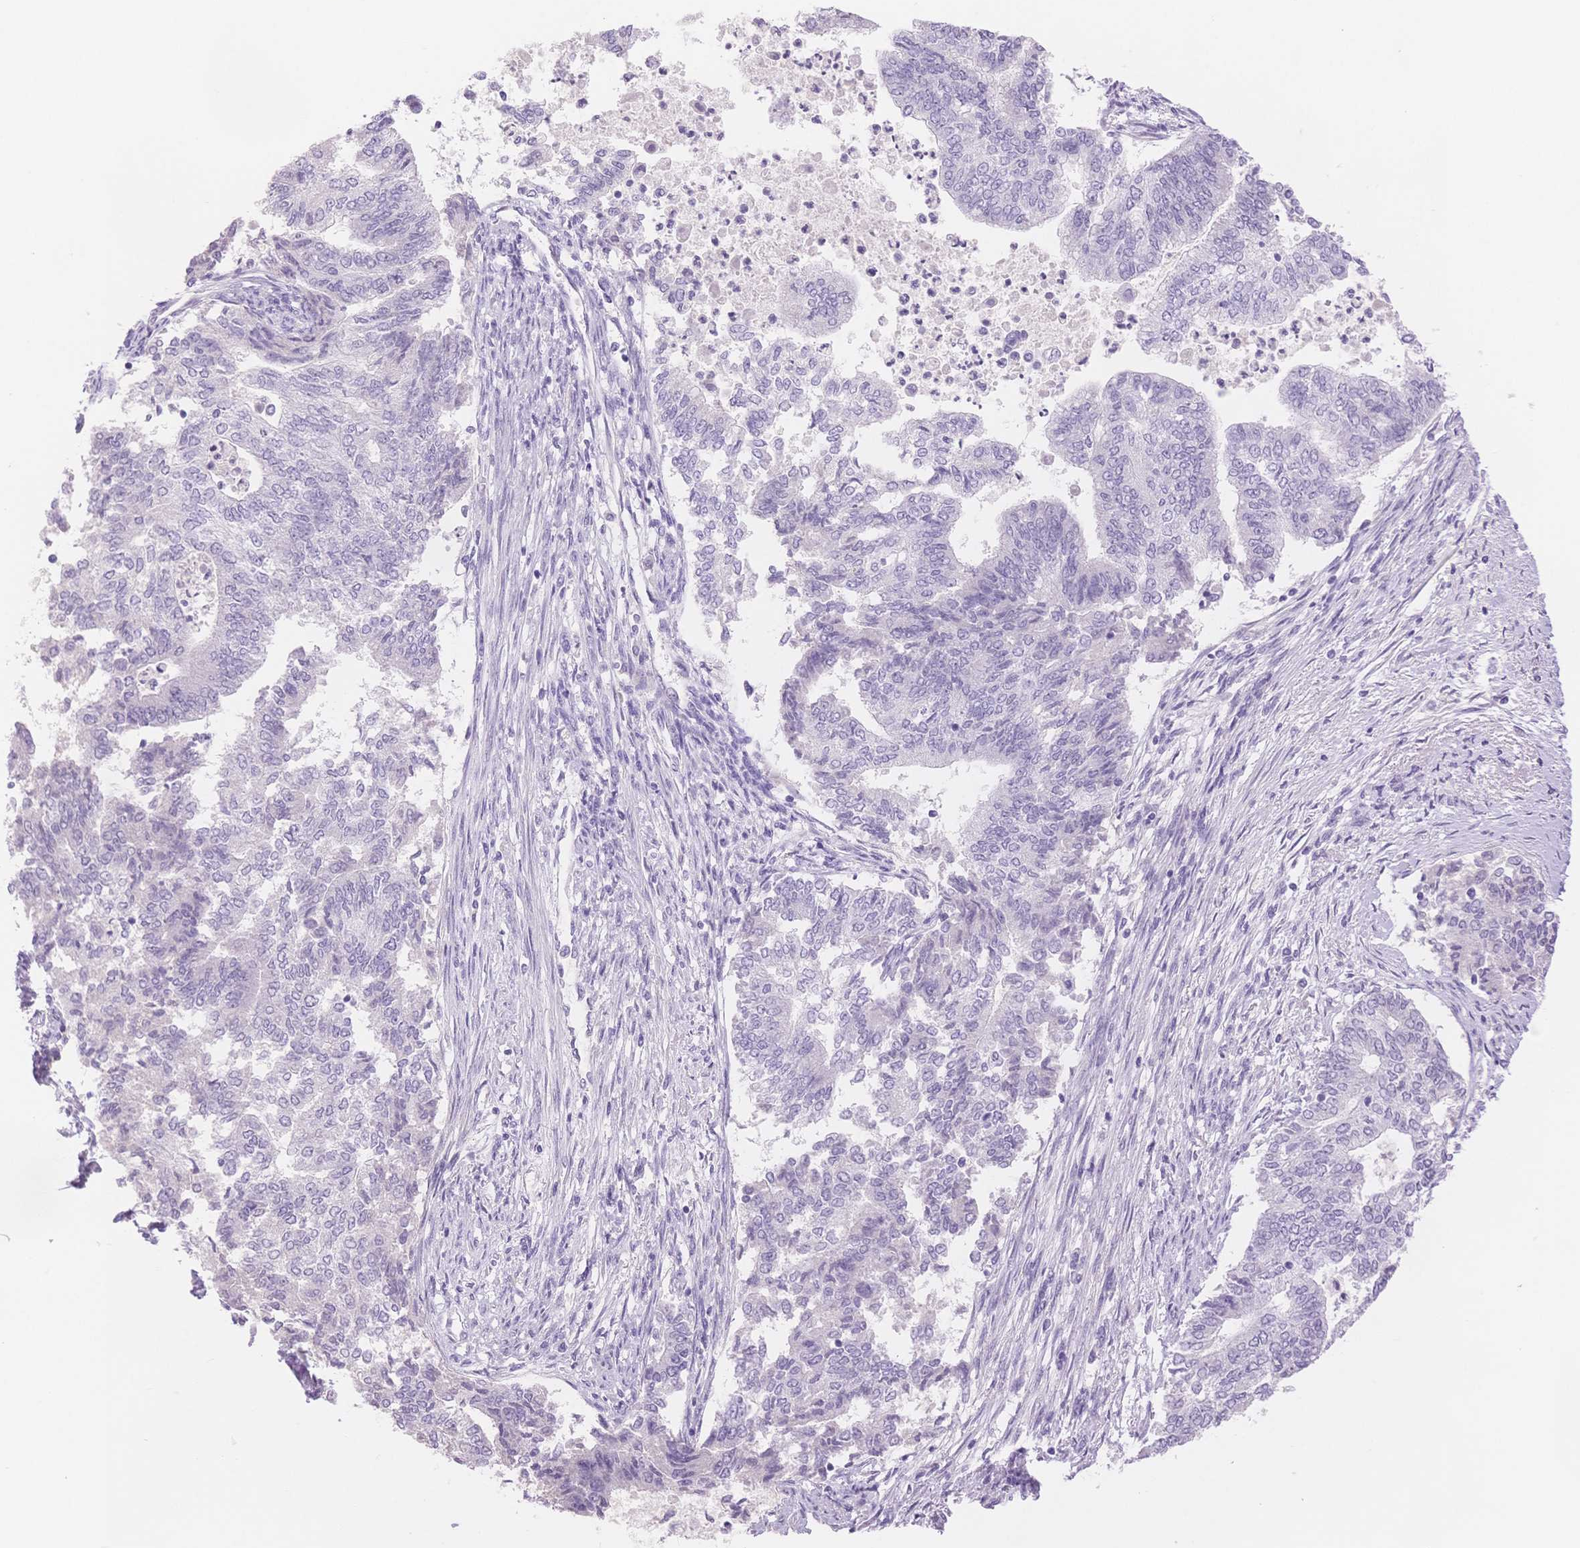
{"staining": {"intensity": "negative", "quantity": "none", "location": "none"}, "tissue": "endometrial cancer", "cell_type": "Tumor cells", "image_type": "cancer", "snomed": [{"axis": "morphology", "description": "Adenocarcinoma, NOS"}, {"axis": "topography", "description": "Endometrium"}], "caption": "Endometrial adenocarcinoma was stained to show a protein in brown. There is no significant positivity in tumor cells. The staining was performed using DAB (3,3'-diaminobenzidine) to visualize the protein expression in brown, while the nuclei were stained in blue with hematoxylin (Magnification: 20x).", "gene": "MYOM1", "patient": {"sex": "female", "age": 65}}